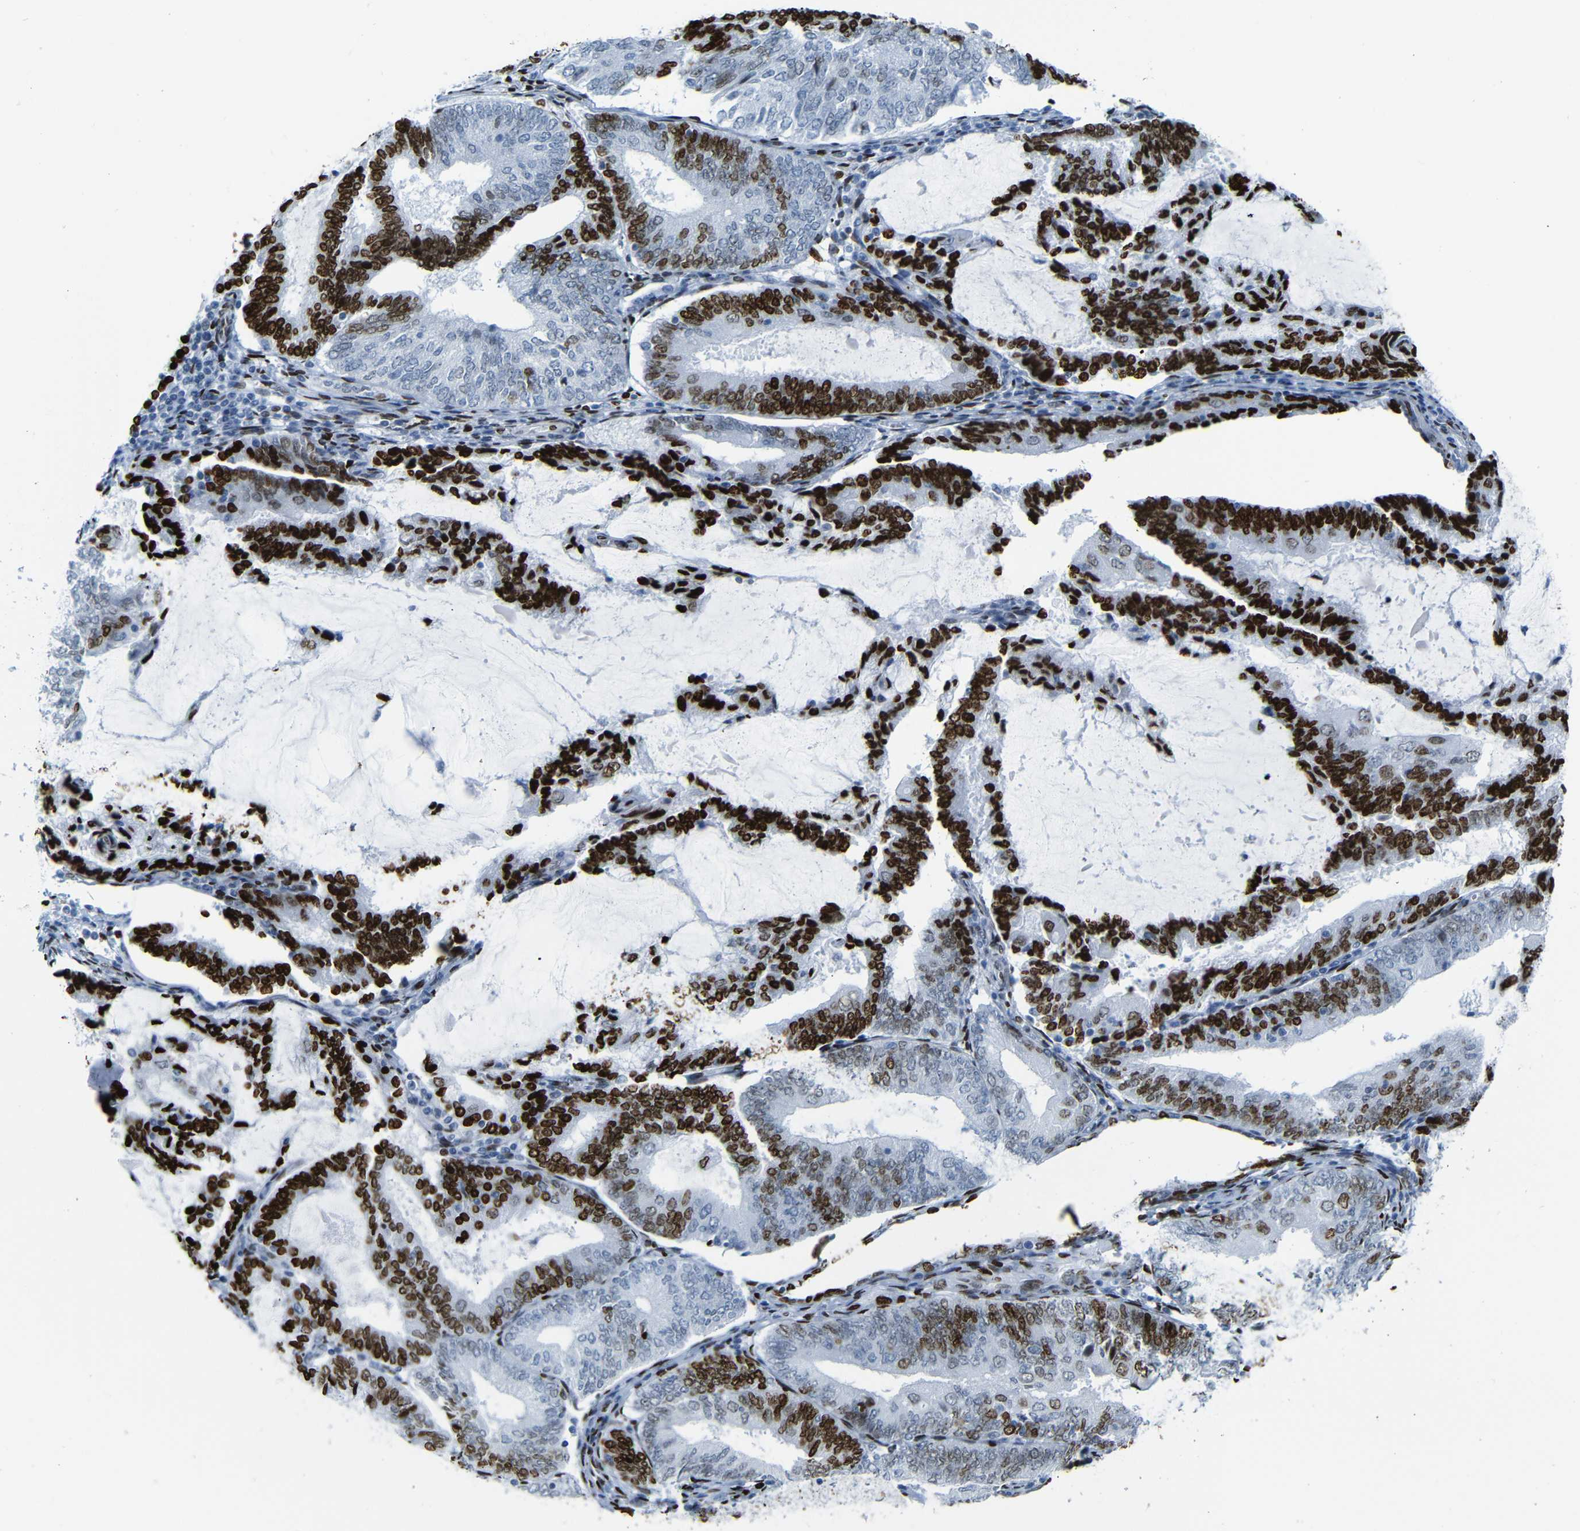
{"staining": {"intensity": "strong", "quantity": ">75%", "location": "nuclear"}, "tissue": "endometrial cancer", "cell_type": "Tumor cells", "image_type": "cancer", "snomed": [{"axis": "morphology", "description": "Adenocarcinoma, NOS"}, {"axis": "topography", "description": "Endometrium"}], "caption": "An image showing strong nuclear expression in approximately >75% of tumor cells in endometrial cancer (adenocarcinoma), as visualized by brown immunohistochemical staining.", "gene": "NPIPB15", "patient": {"sex": "female", "age": 81}}